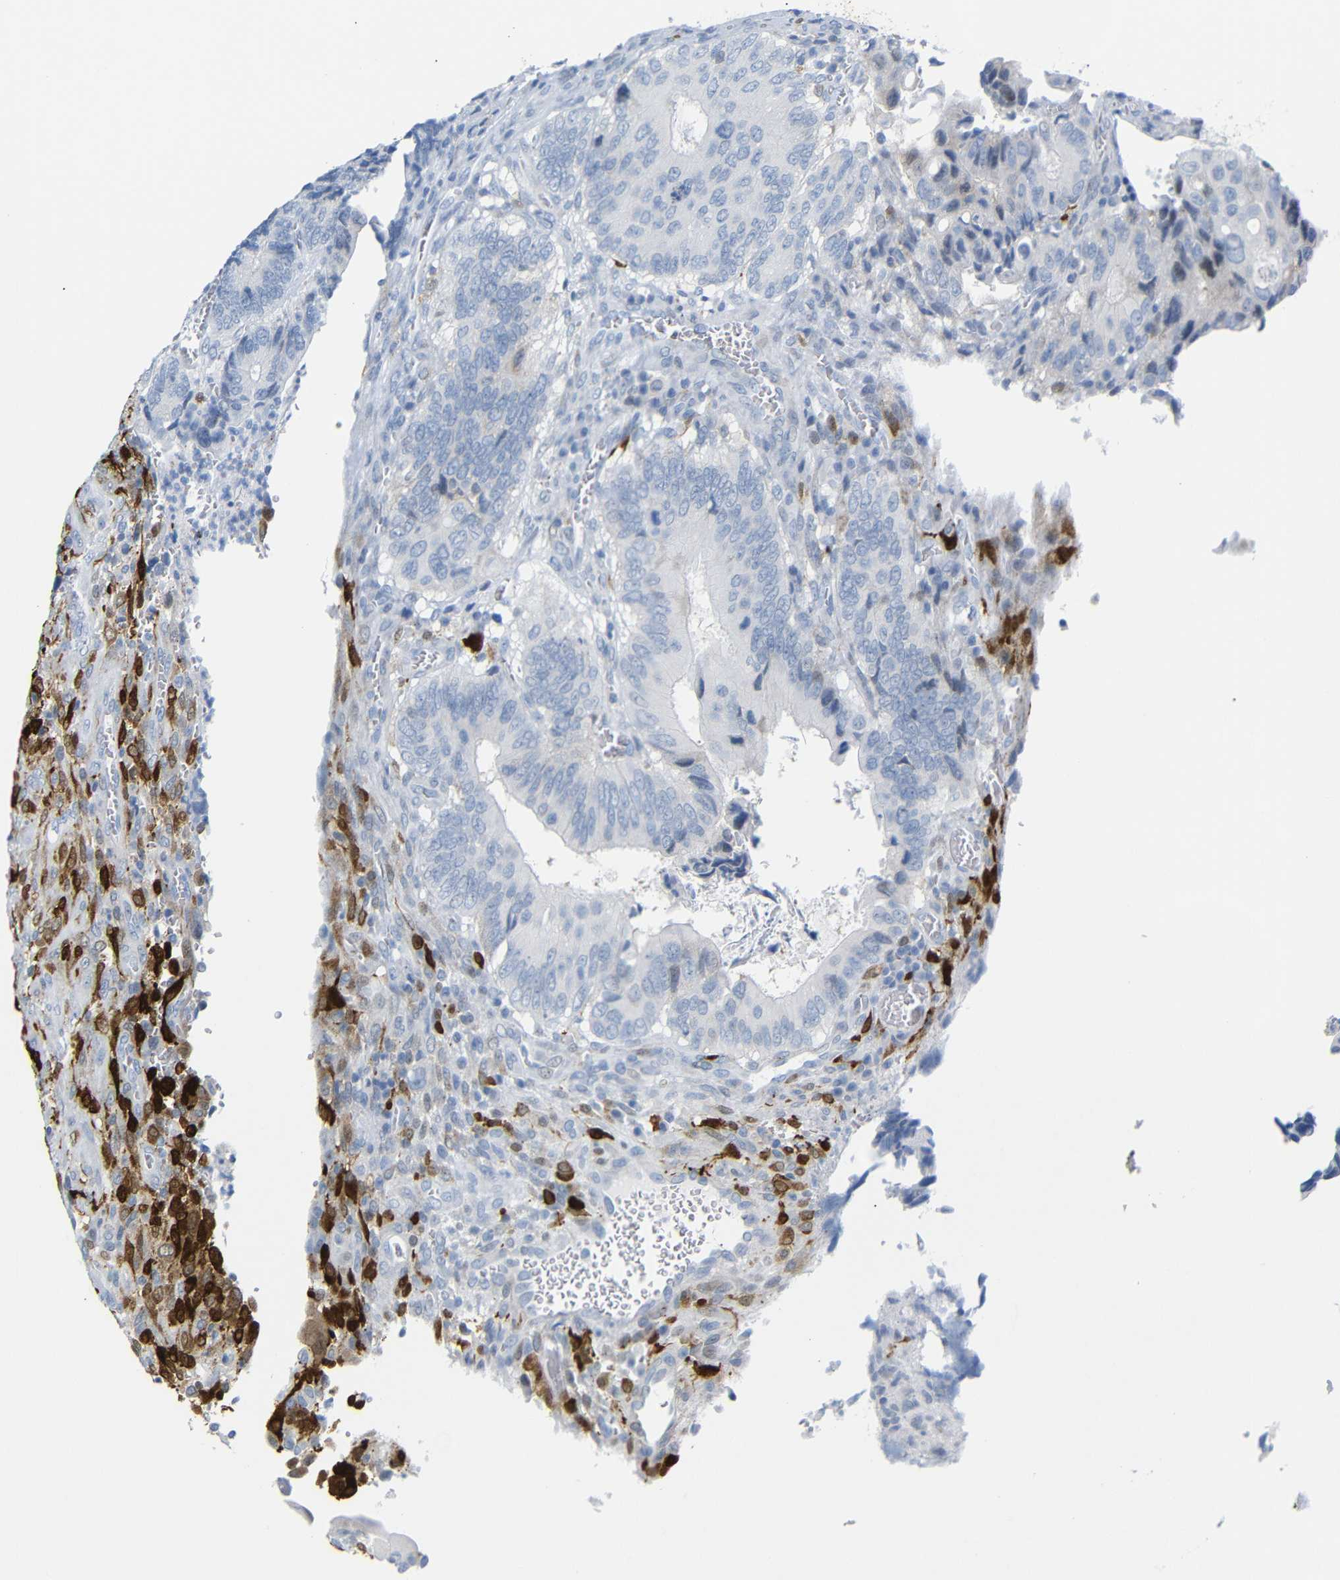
{"staining": {"intensity": "negative", "quantity": "none", "location": "none"}, "tissue": "colorectal cancer", "cell_type": "Tumor cells", "image_type": "cancer", "snomed": [{"axis": "morphology", "description": "Adenocarcinoma, NOS"}, {"axis": "topography", "description": "Colon"}], "caption": "Micrograph shows no significant protein staining in tumor cells of adenocarcinoma (colorectal). (IHC, brightfield microscopy, high magnification).", "gene": "MT1A", "patient": {"sex": "male", "age": 72}}